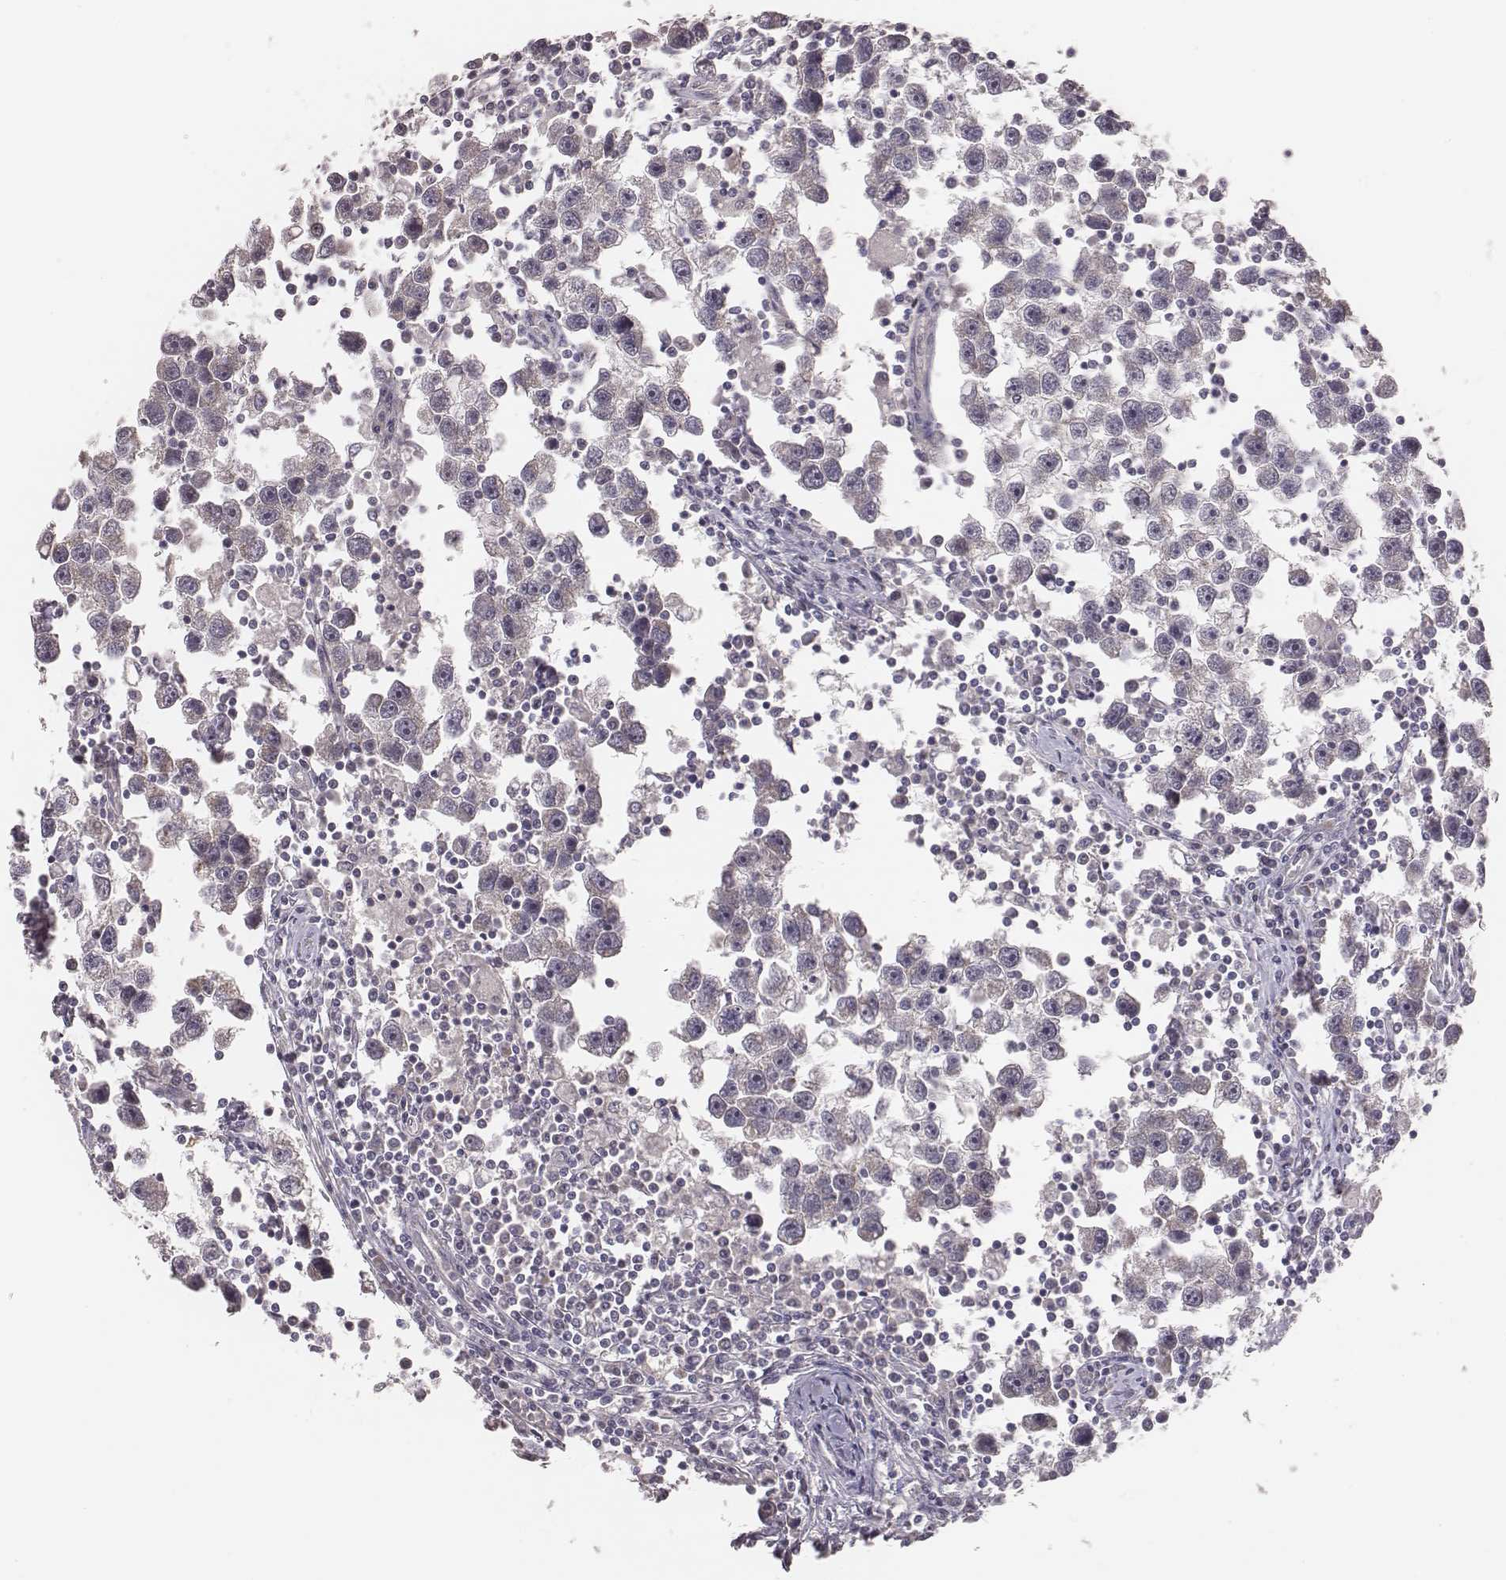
{"staining": {"intensity": "negative", "quantity": "none", "location": "none"}, "tissue": "testis cancer", "cell_type": "Tumor cells", "image_type": "cancer", "snomed": [{"axis": "morphology", "description": "Seminoma, NOS"}, {"axis": "topography", "description": "Testis"}], "caption": "IHC photomicrograph of neoplastic tissue: human testis cancer stained with DAB (3,3'-diaminobenzidine) displays no significant protein staining in tumor cells.", "gene": "HAVCR1", "patient": {"sex": "male", "age": 30}}